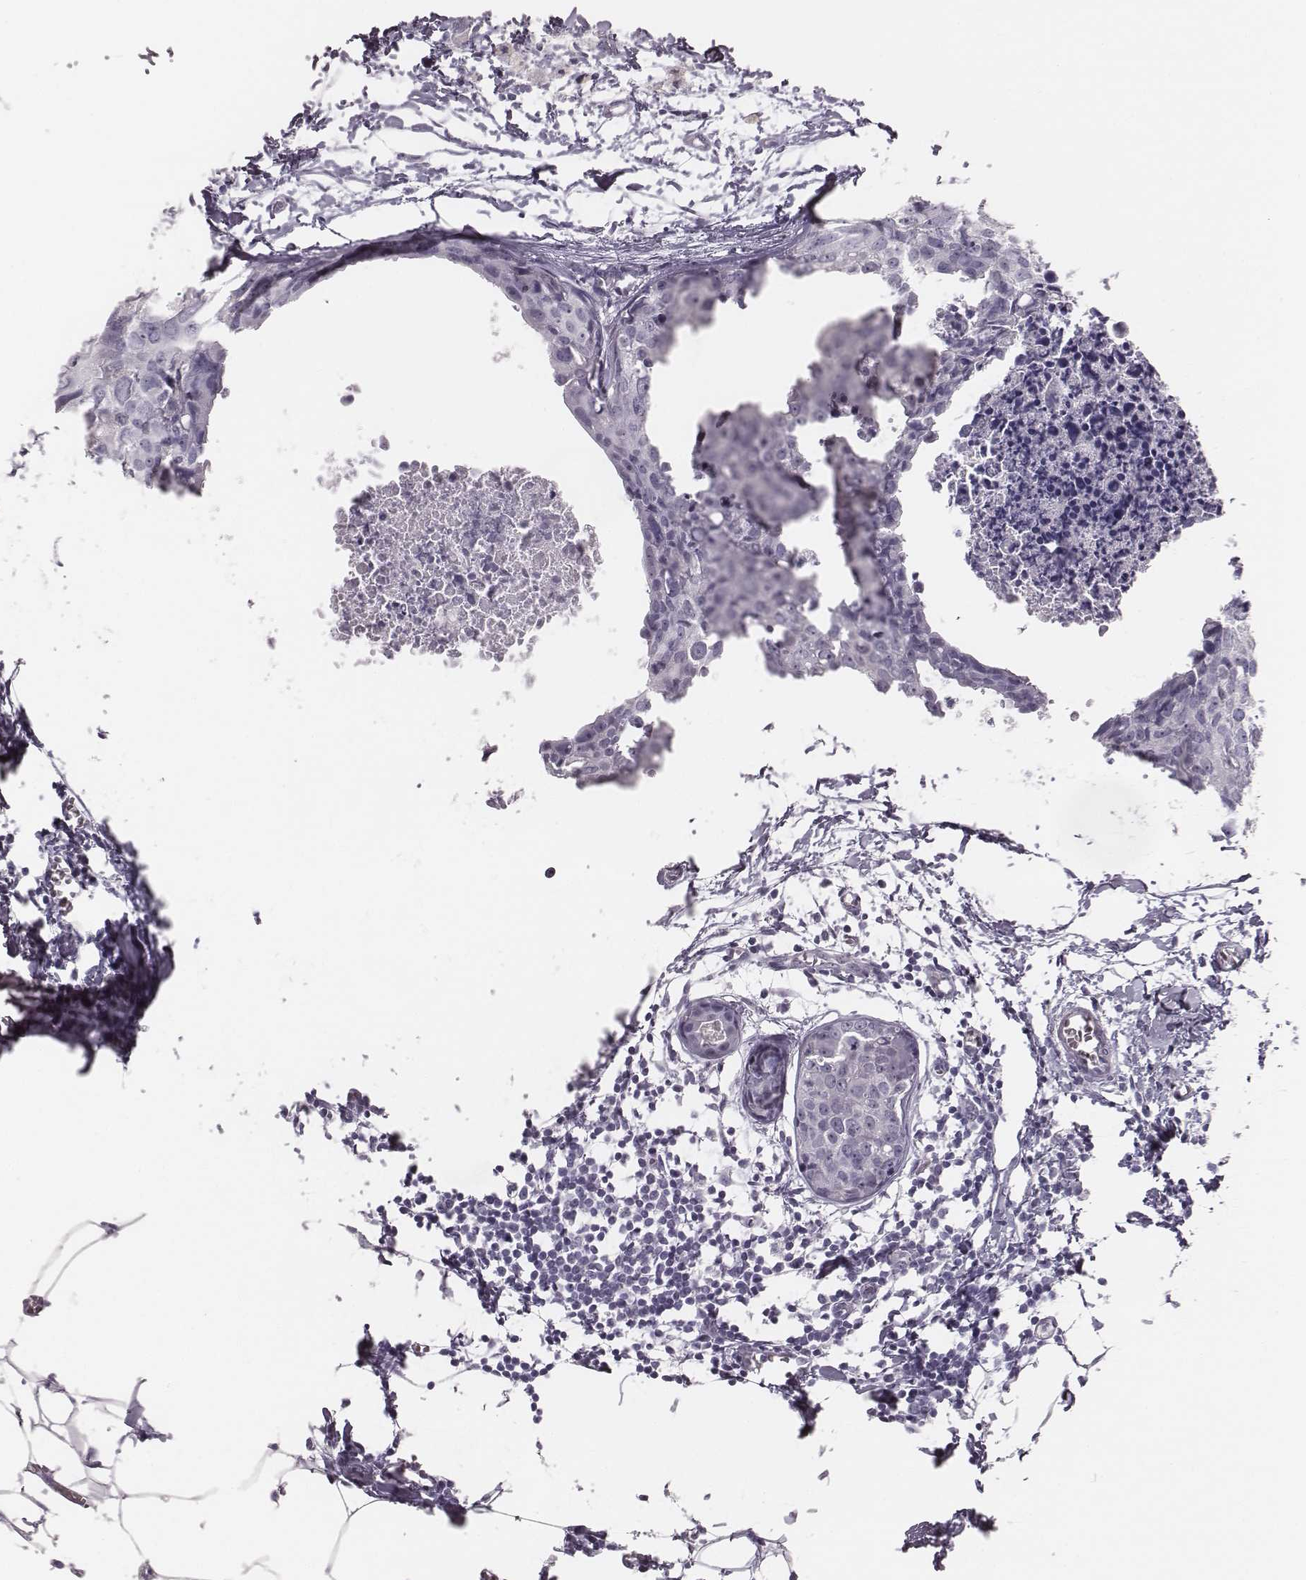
{"staining": {"intensity": "negative", "quantity": "none", "location": "none"}, "tissue": "breast cancer", "cell_type": "Tumor cells", "image_type": "cancer", "snomed": [{"axis": "morphology", "description": "Duct carcinoma"}, {"axis": "topography", "description": "Breast"}], "caption": "High power microscopy image of an IHC micrograph of breast cancer, revealing no significant positivity in tumor cells.", "gene": "CSH1", "patient": {"sex": "female", "age": 38}}